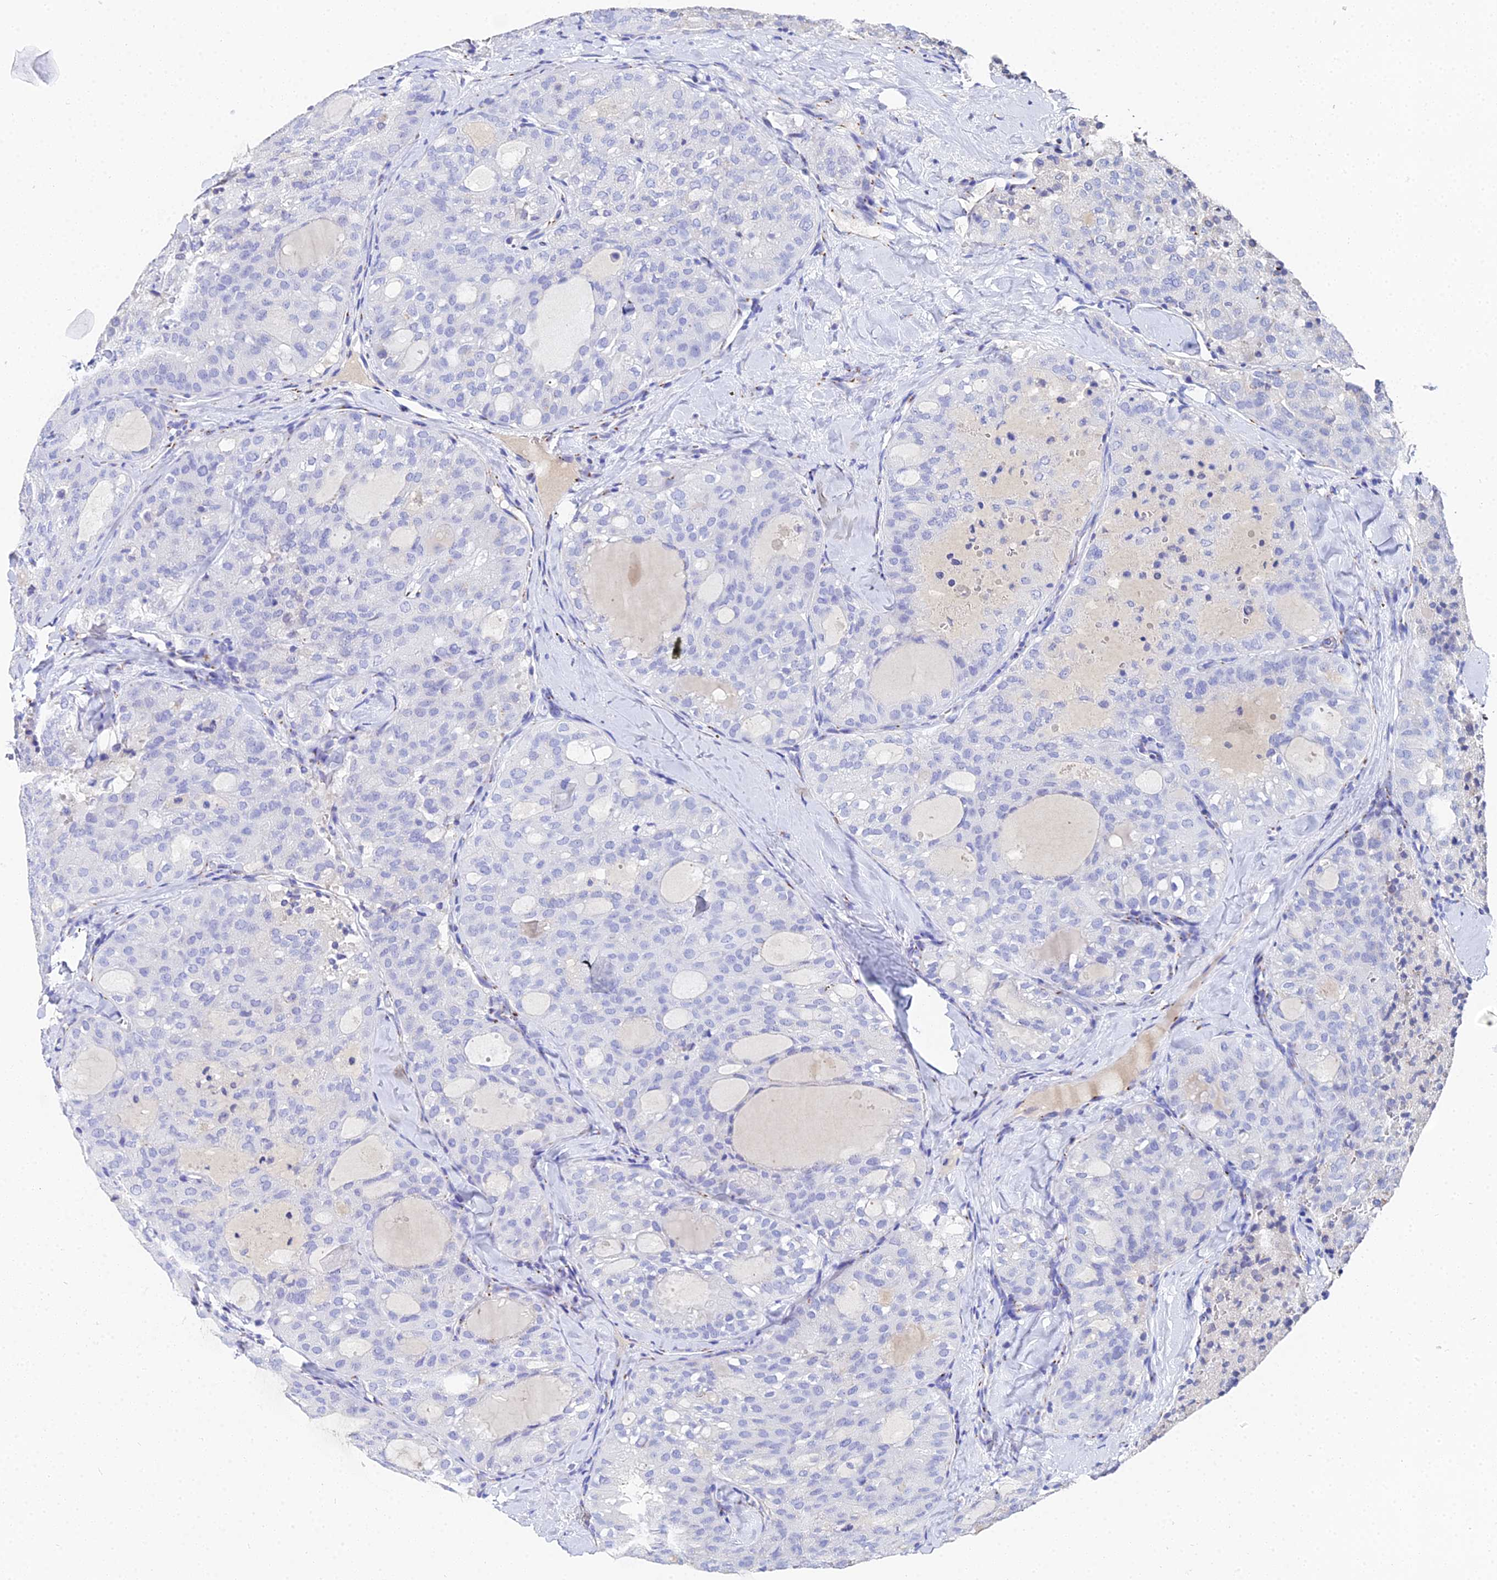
{"staining": {"intensity": "negative", "quantity": "none", "location": "none"}, "tissue": "thyroid cancer", "cell_type": "Tumor cells", "image_type": "cancer", "snomed": [{"axis": "morphology", "description": "Follicular adenoma carcinoma, NOS"}, {"axis": "topography", "description": "Thyroid gland"}], "caption": "Immunohistochemical staining of thyroid cancer (follicular adenoma carcinoma) demonstrates no significant positivity in tumor cells.", "gene": "ENSG00000268674", "patient": {"sex": "male", "age": 75}}